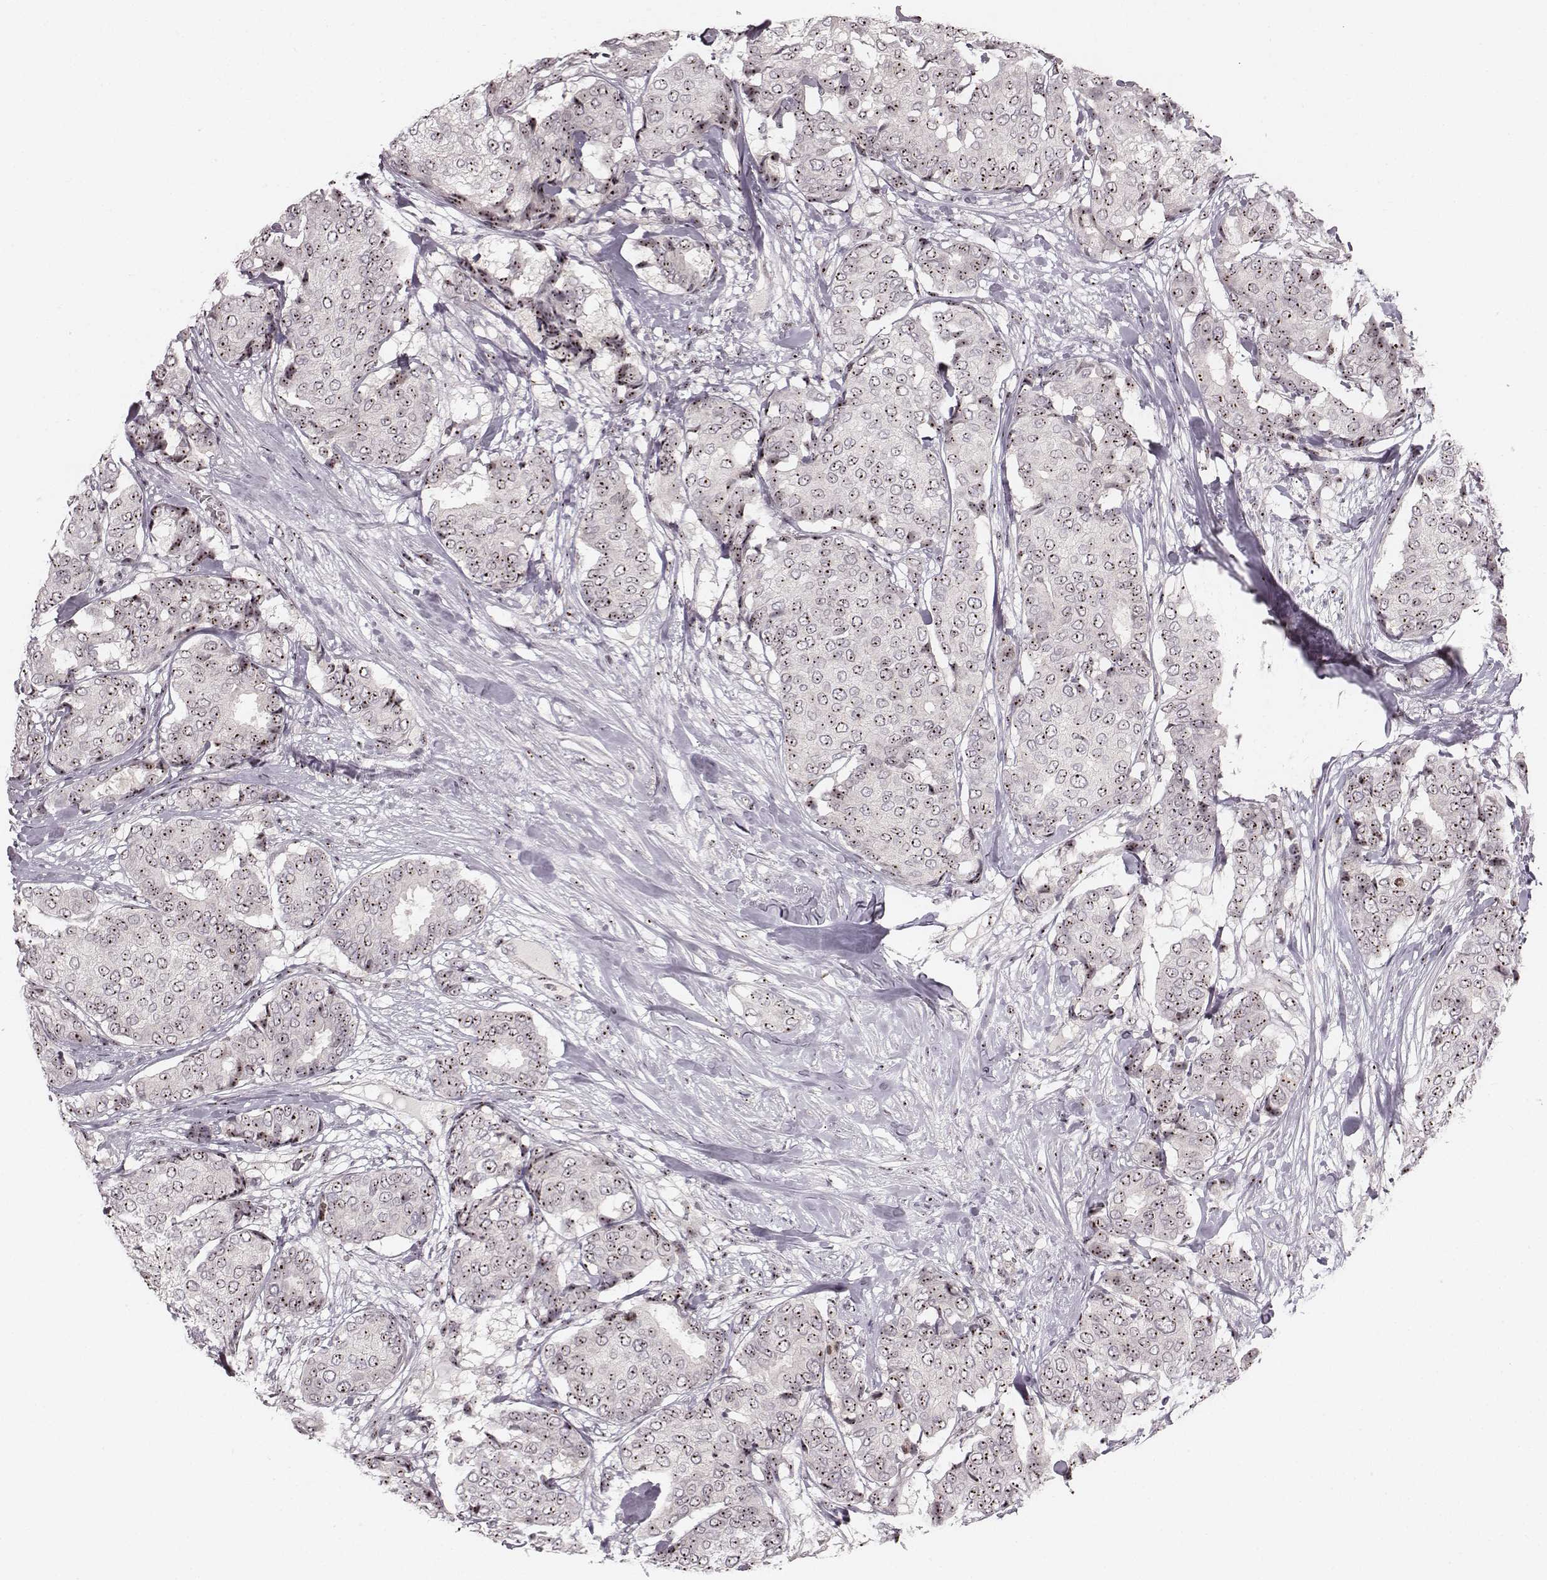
{"staining": {"intensity": "moderate", "quantity": ">75%", "location": "nuclear"}, "tissue": "breast cancer", "cell_type": "Tumor cells", "image_type": "cancer", "snomed": [{"axis": "morphology", "description": "Duct carcinoma"}, {"axis": "topography", "description": "Breast"}], "caption": "Moderate nuclear protein expression is appreciated in about >75% of tumor cells in breast intraductal carcinoma. Immunohistochemistry stains the protein in brown and the nuclei are stained blue.", "gene": "NOP56", "patient": {"sex": "female", "age": 75}}